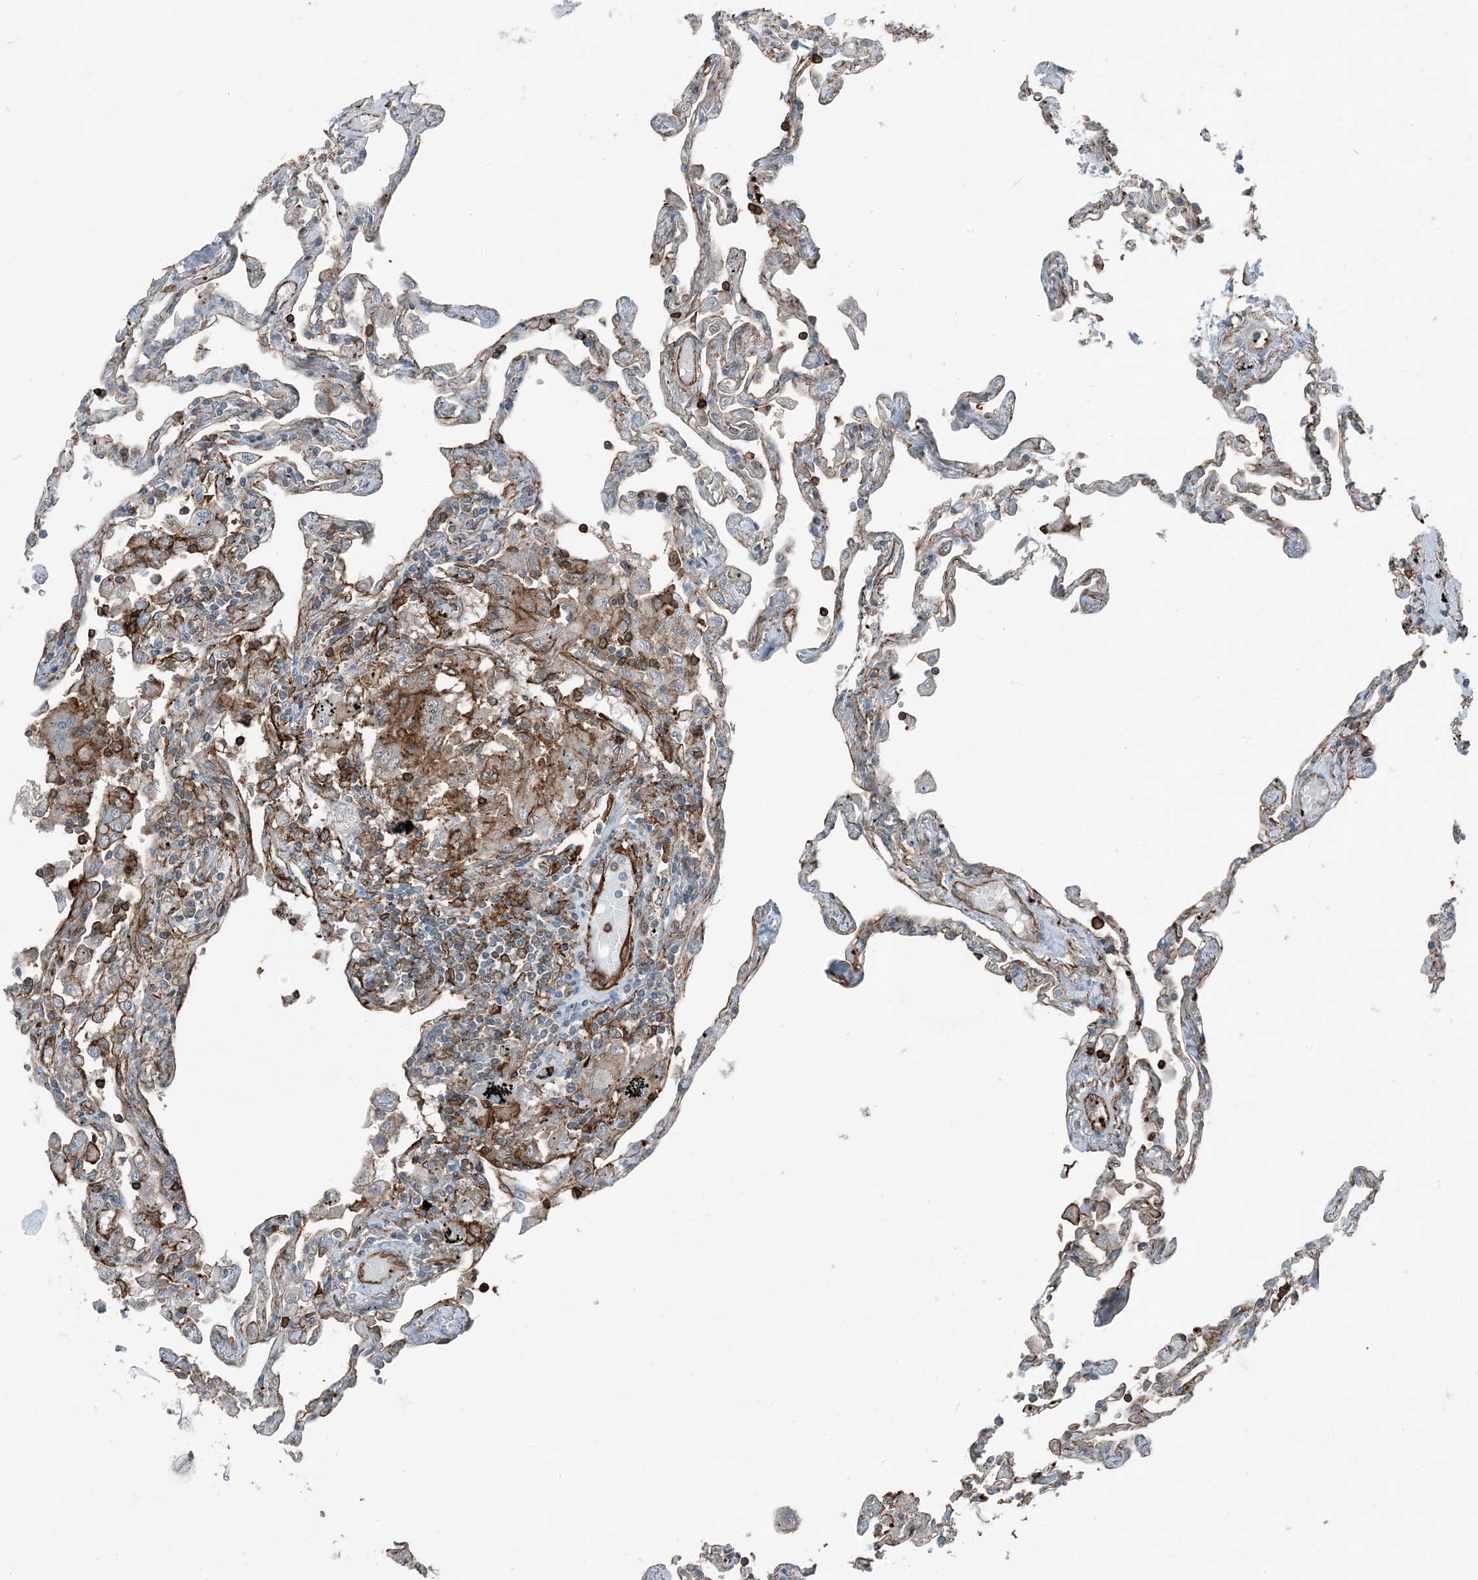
{"staining": {"intensity": "moderate", "quantity": "<25%", "location": "cytoplasmic/membranous"}, "tissue": "lung", "cell_type": "Alveolar cells", "image_type": "normal", "snomed": [{"axis": "morphology", "description": "Normal tissue, NOS"}, {"axis": "topography", "description": "Lung"}], "caption": "Protein expression analysis of normal human lung reveals moderate cytoplasmic/membranous staining in approximately <25% of alveolar cells. (IHC, brightfield microscopy, high magnification).", "gene": "APOBEC3C", "patient": {"sex": "female", "age": 67}}